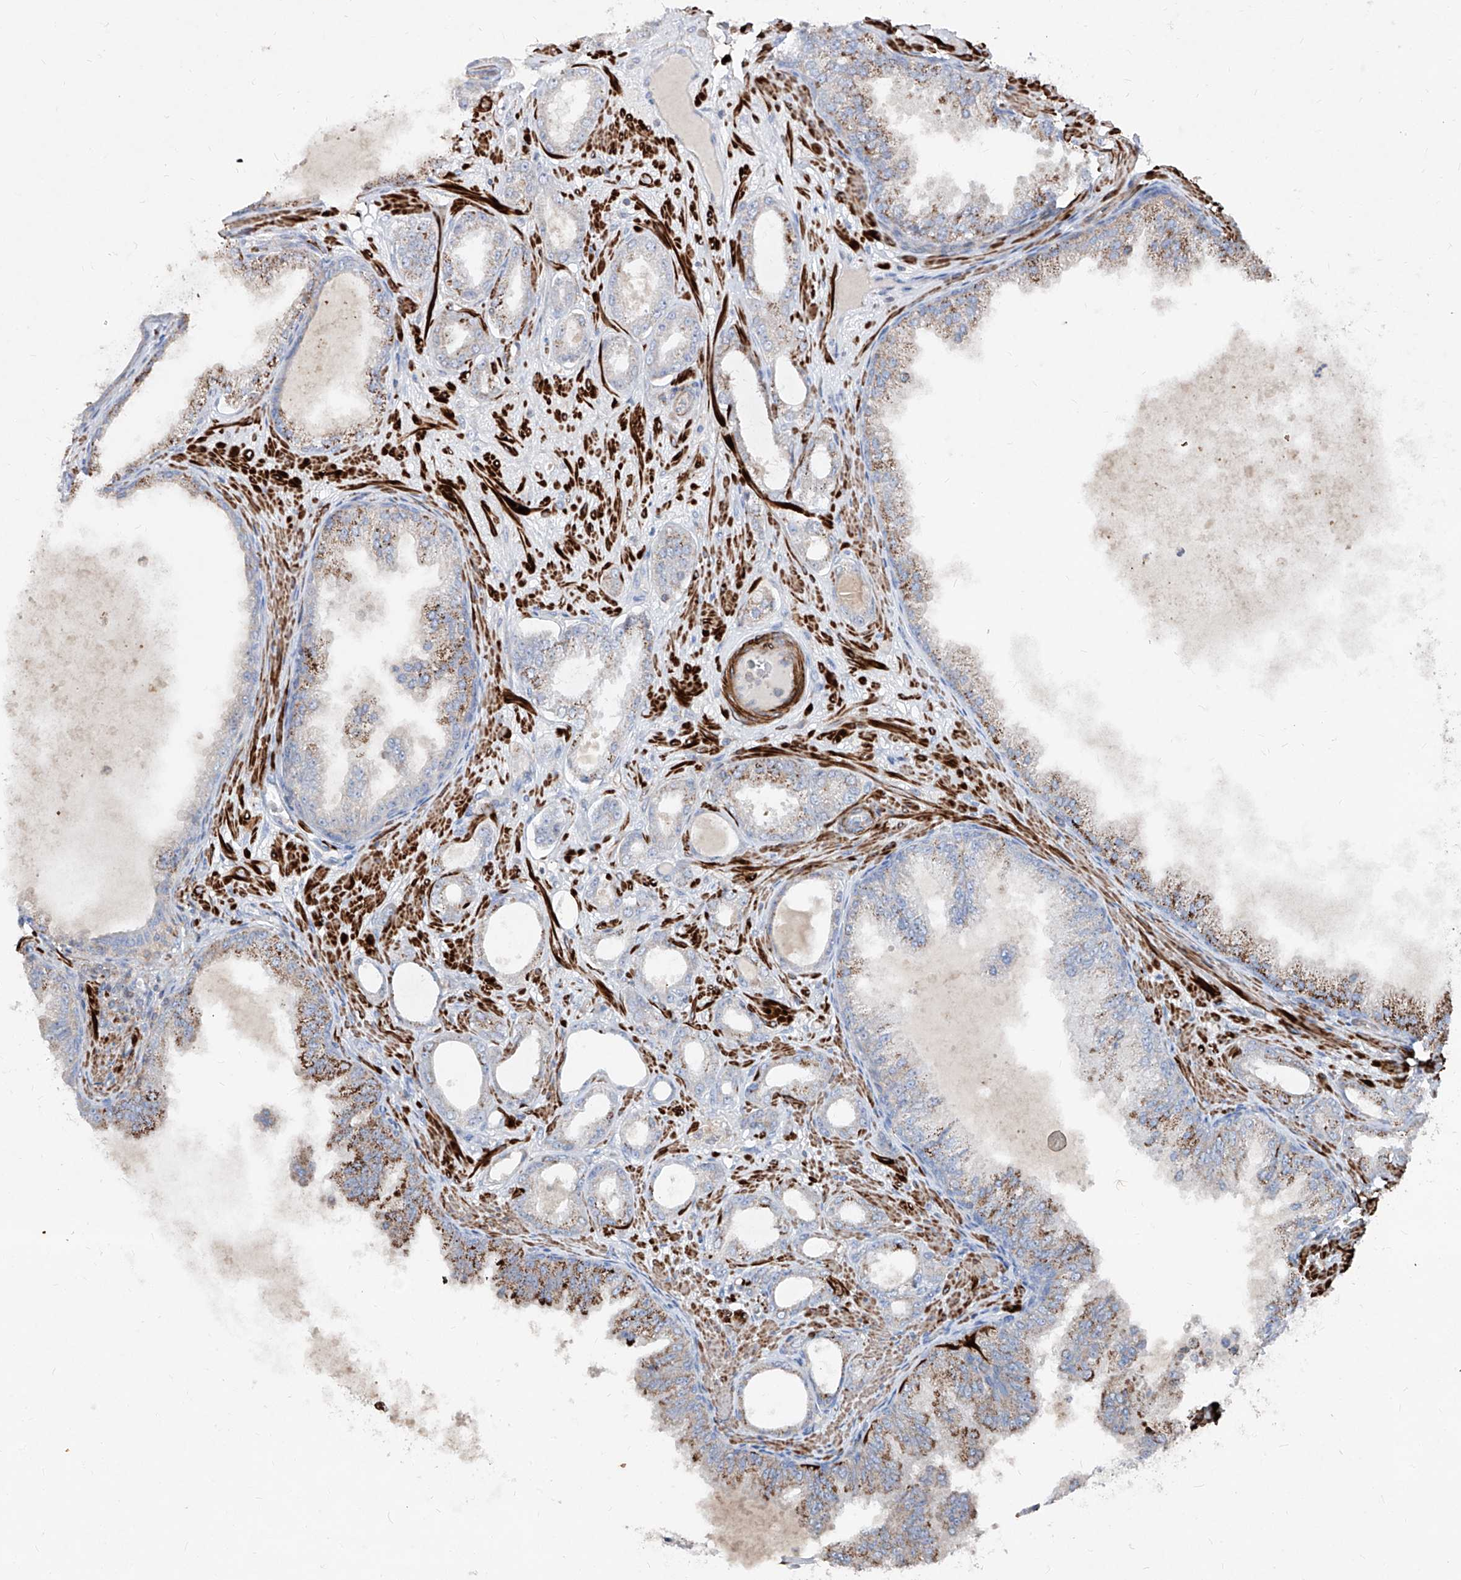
{"staining": {"intensity": "weak", "quantity": "<25%", "location": "cytoplasmic/membranous"}, "tissue": "prostate cancer", "cell_type": "Tumor cells", "image_type": "cancer", "snomed": [{"axis": "morphology", "description": "Adenocarcinoma, Low grade"}, {"axis": "topography", "description": "Prostate"}], "caption": "IHC photomicrograph of neoplastic tissue: human prostate low-grade adenocarcinoma stained with DAB exhibits no significant protein expression in tumor cells.", "gene": "UFD1", "patient": {"sex": "male", "age": 63}}